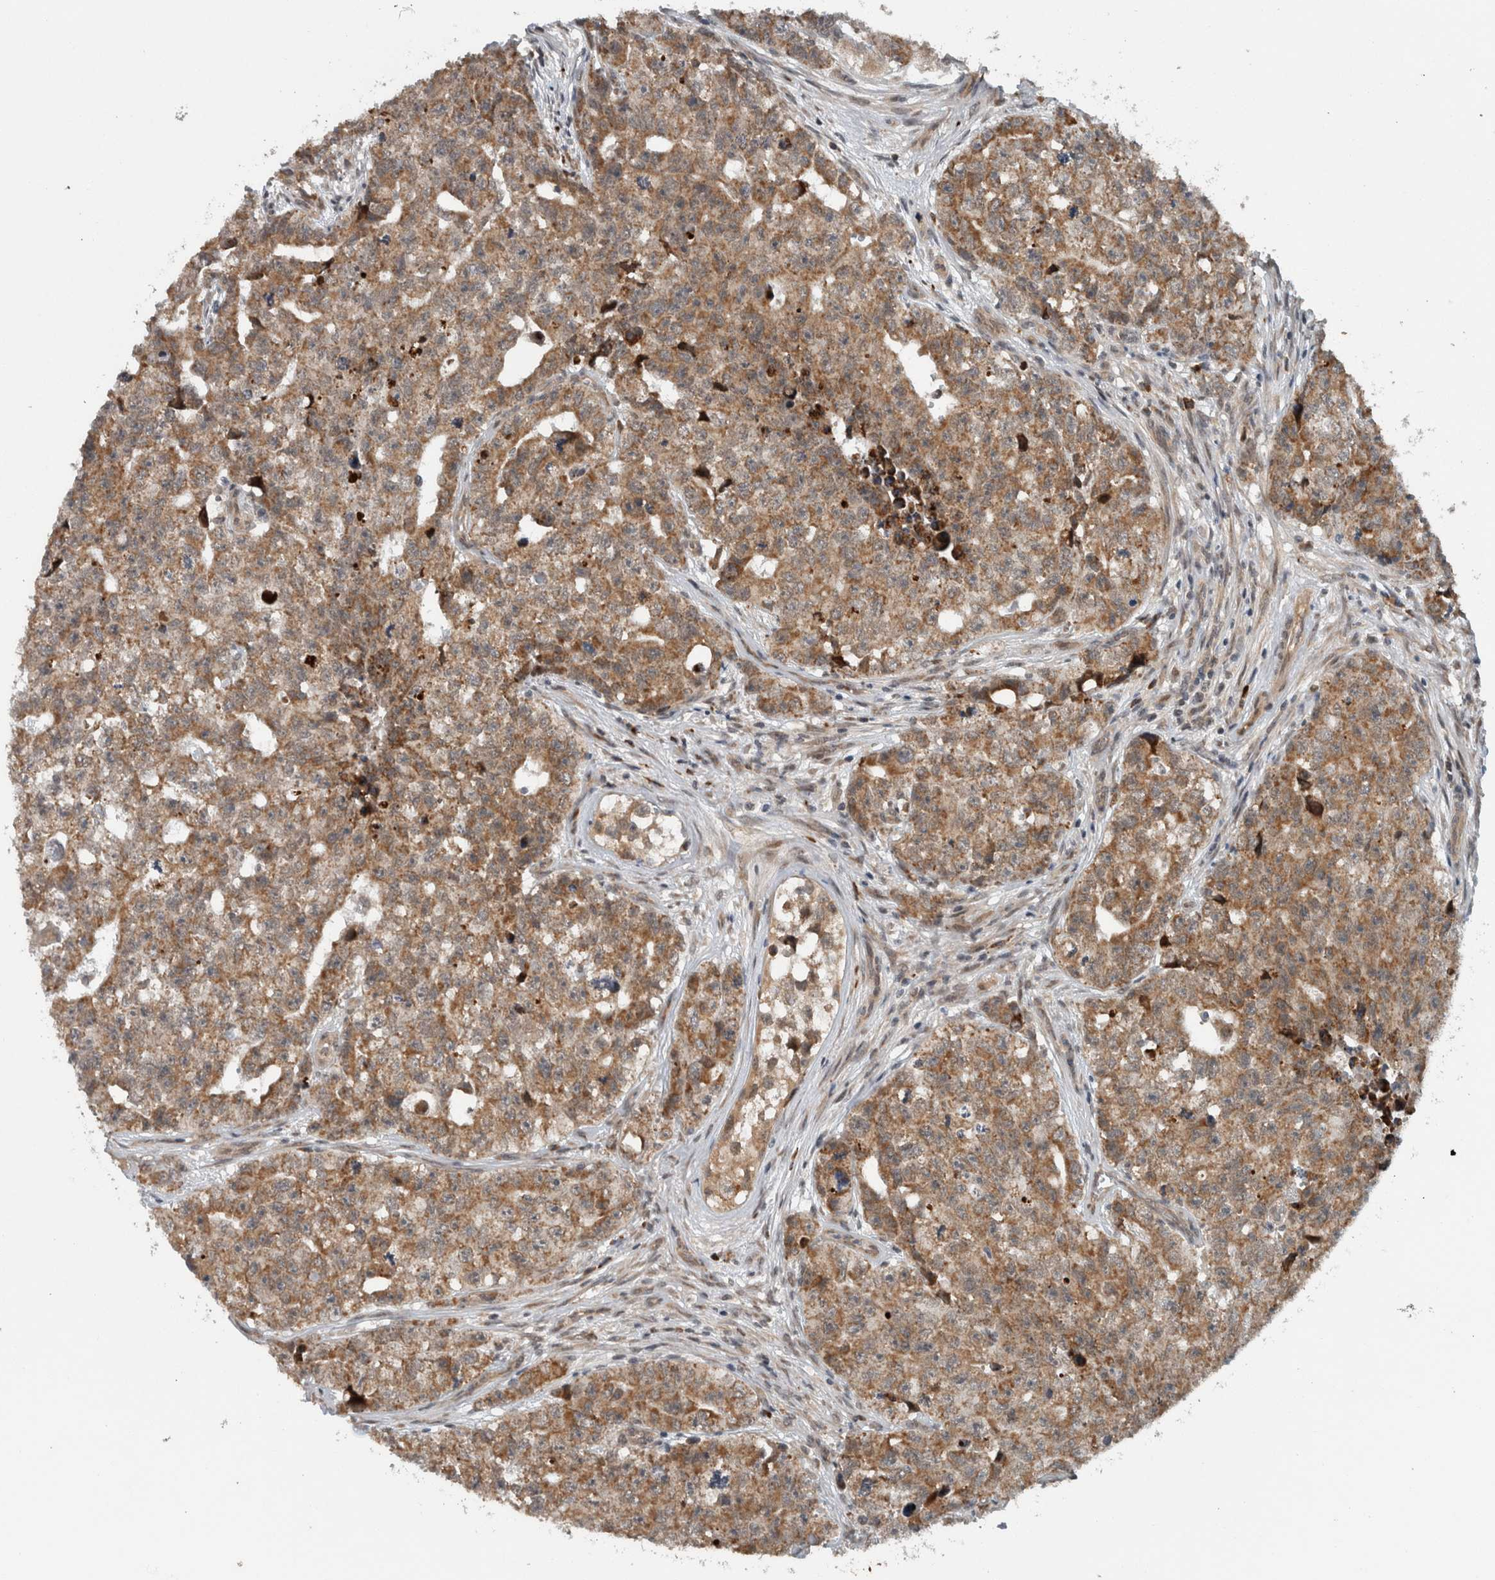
{"staining": {"intensity": "moderate", "quantity": ">75%", "location": "cytoplasmic/membranous"}, "tissue": "testis cancer", "cell_type": "Tumor cells", "image_type": "cancer", "snomed": [{"axis": "morphology", "description": "Carcinoma, Embryonal, NOS"}, {"axis": "topography", "description": "Testis"}], "caption": "Protein staining exhibits moderate cytoplasmic/membranous expression in approximately >75% of tumor cells in testis cancer (embryonal carcinoma).", "gene": "GBA2", "patient": {"sex": "male", "age": 28}}